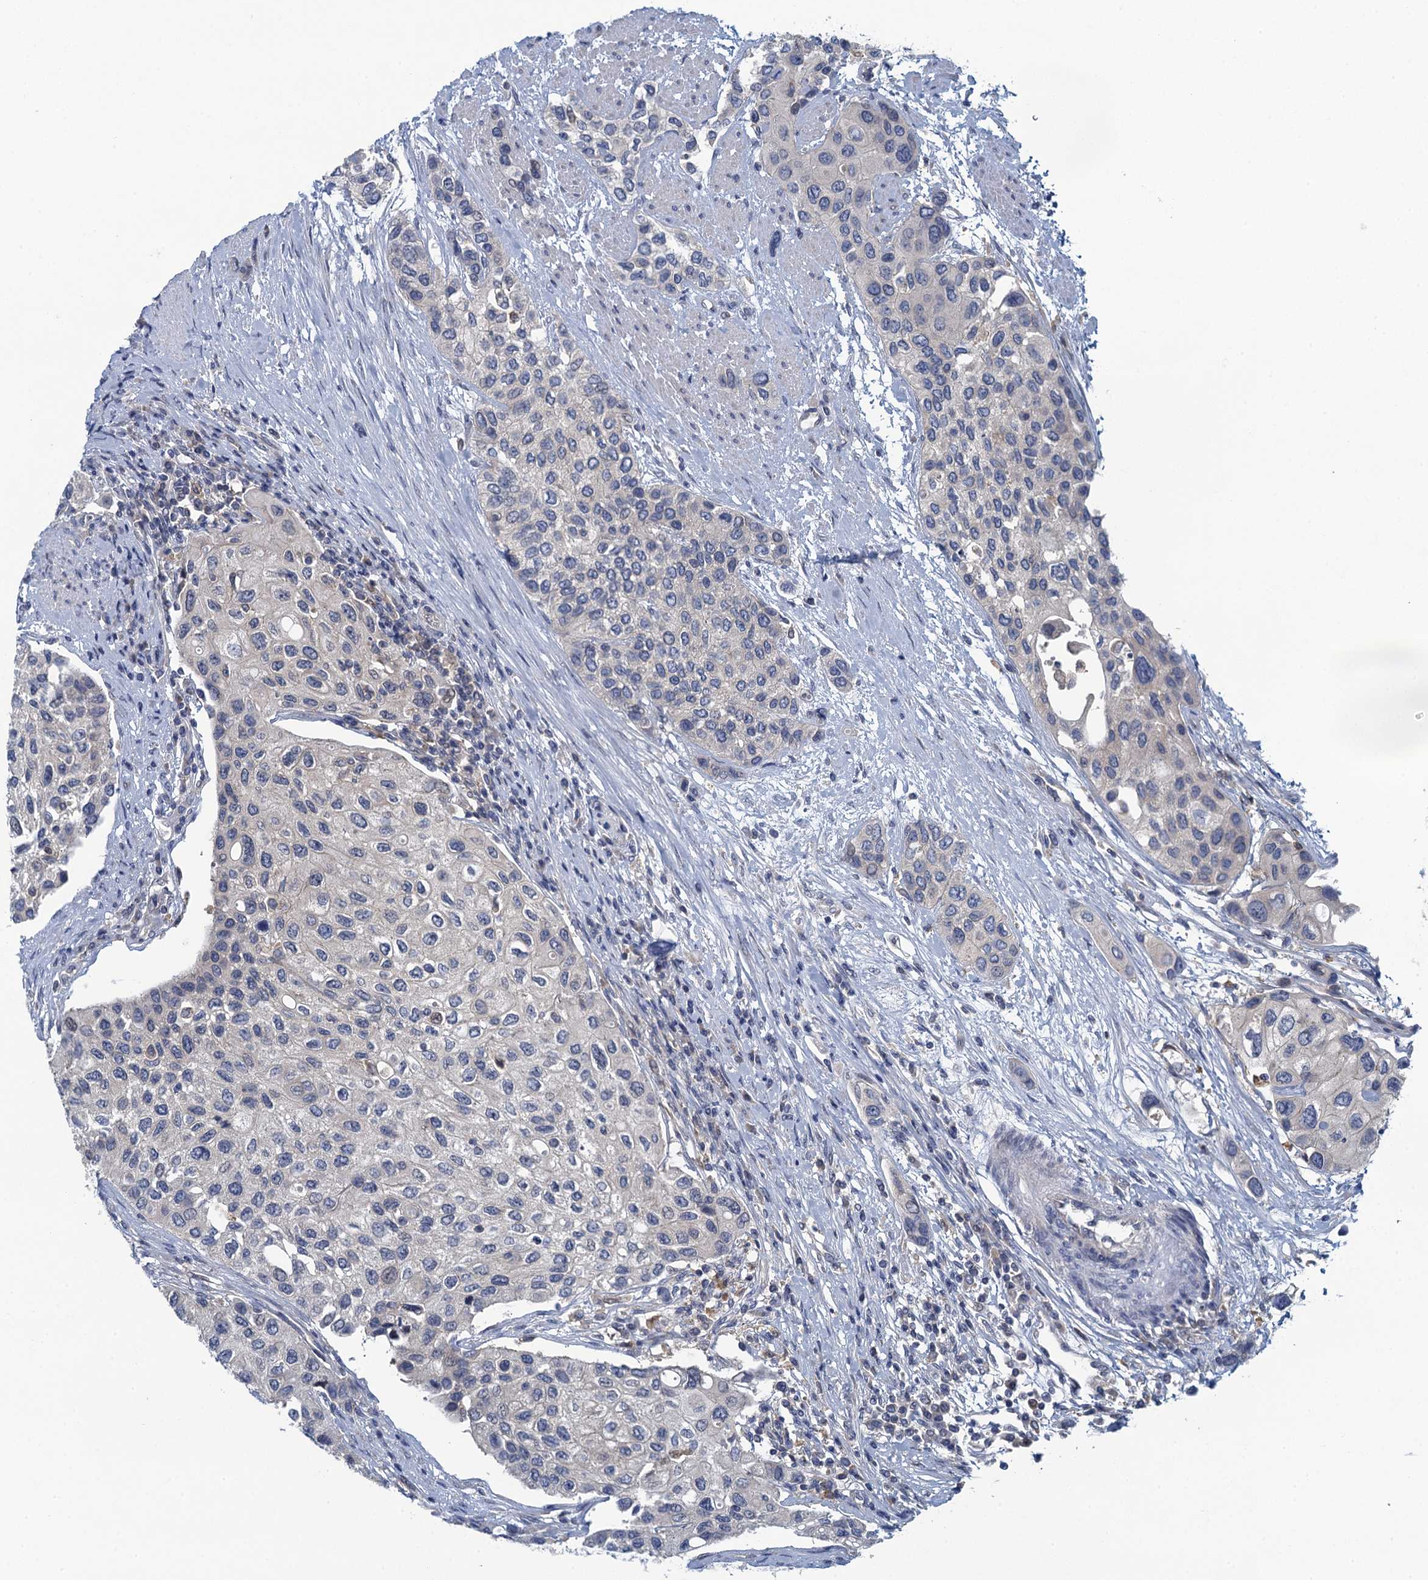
{"staining": {"intensity": "negative", "quantity": "none", "location": "none"}, "tissue": "urothelial cancer", "cell_type": "Tumor cells", "image_type": "cancer", "snomed": [{"axis": "morphology", "description": "Normal tissue, NOS"}, {"axis": "morphology", "description": "Urothelial carcinoma, High grade"}, {"axis": "topography", "description": "Vascular tissue"}, {"axis": "topography", "description": "Urinary bladder"}], "caption": "High-grade urothelial carcinoma stained for a protein using IHC exhibits no positivity tumor cells.", "gene": "NCKAP1L", "patient": {"sex": "female", "age": 56}}